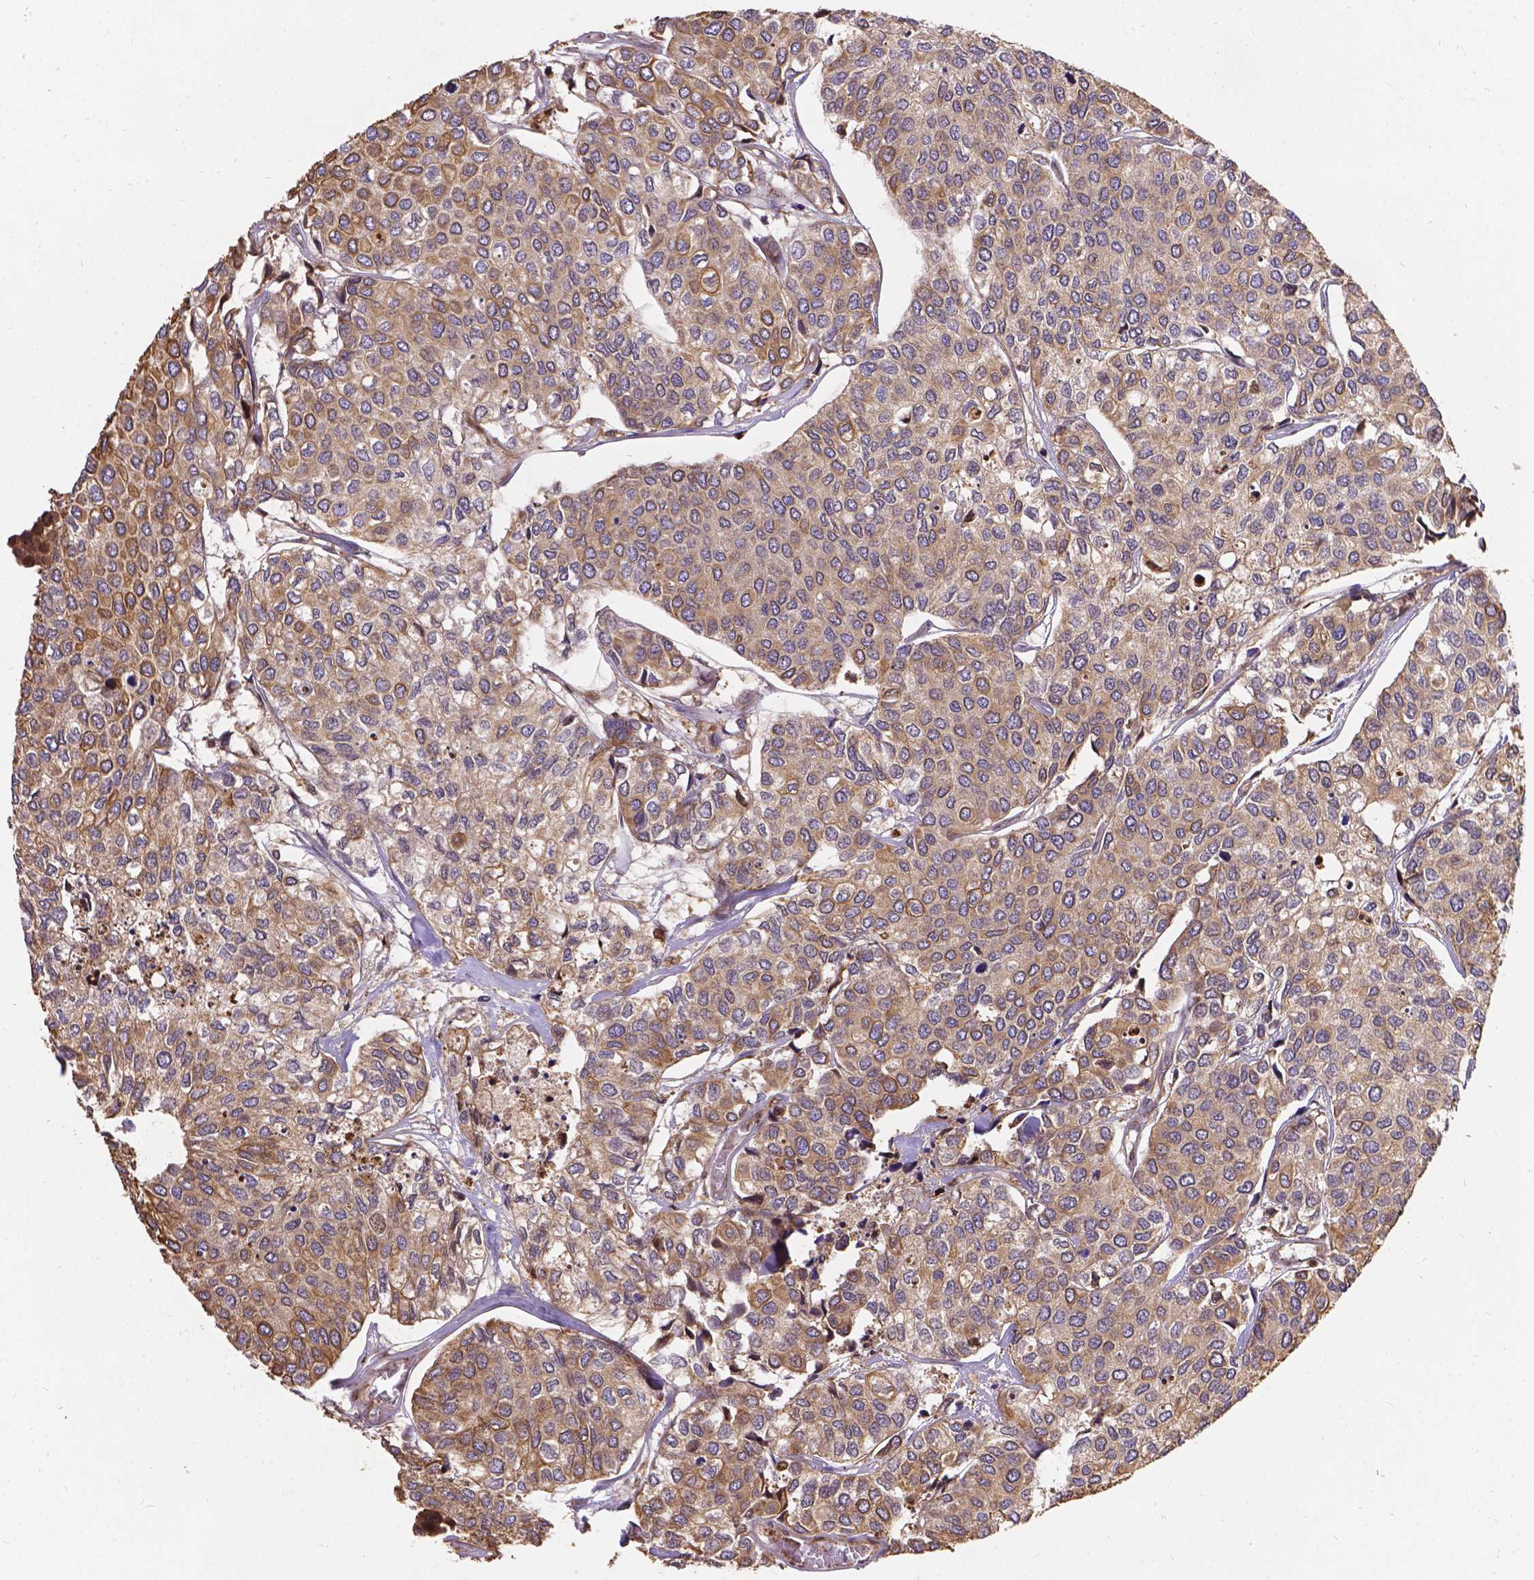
{"staining": {"intensity": "weak", "quantity": ">75%", "location": "cytoplasmic/membranous"}, "tissue": "urothelial cancer", "cell_type": "Tumor cells", "image_type": "cancer", "snomed": [{"axis": "morphology", "description": "Urothelial carcinoma, High grade"}, {"axis": "topography", "description": "Urinary bladder"}], "caption": "About >75% of tumor cells in urothelial cancer exhibit weak cytoplasmic/membranous protein expression as visualized by brown immunohistochemical staining.", "gene": "DENND6A", "patient": {"sex": "male", "age": 73}}